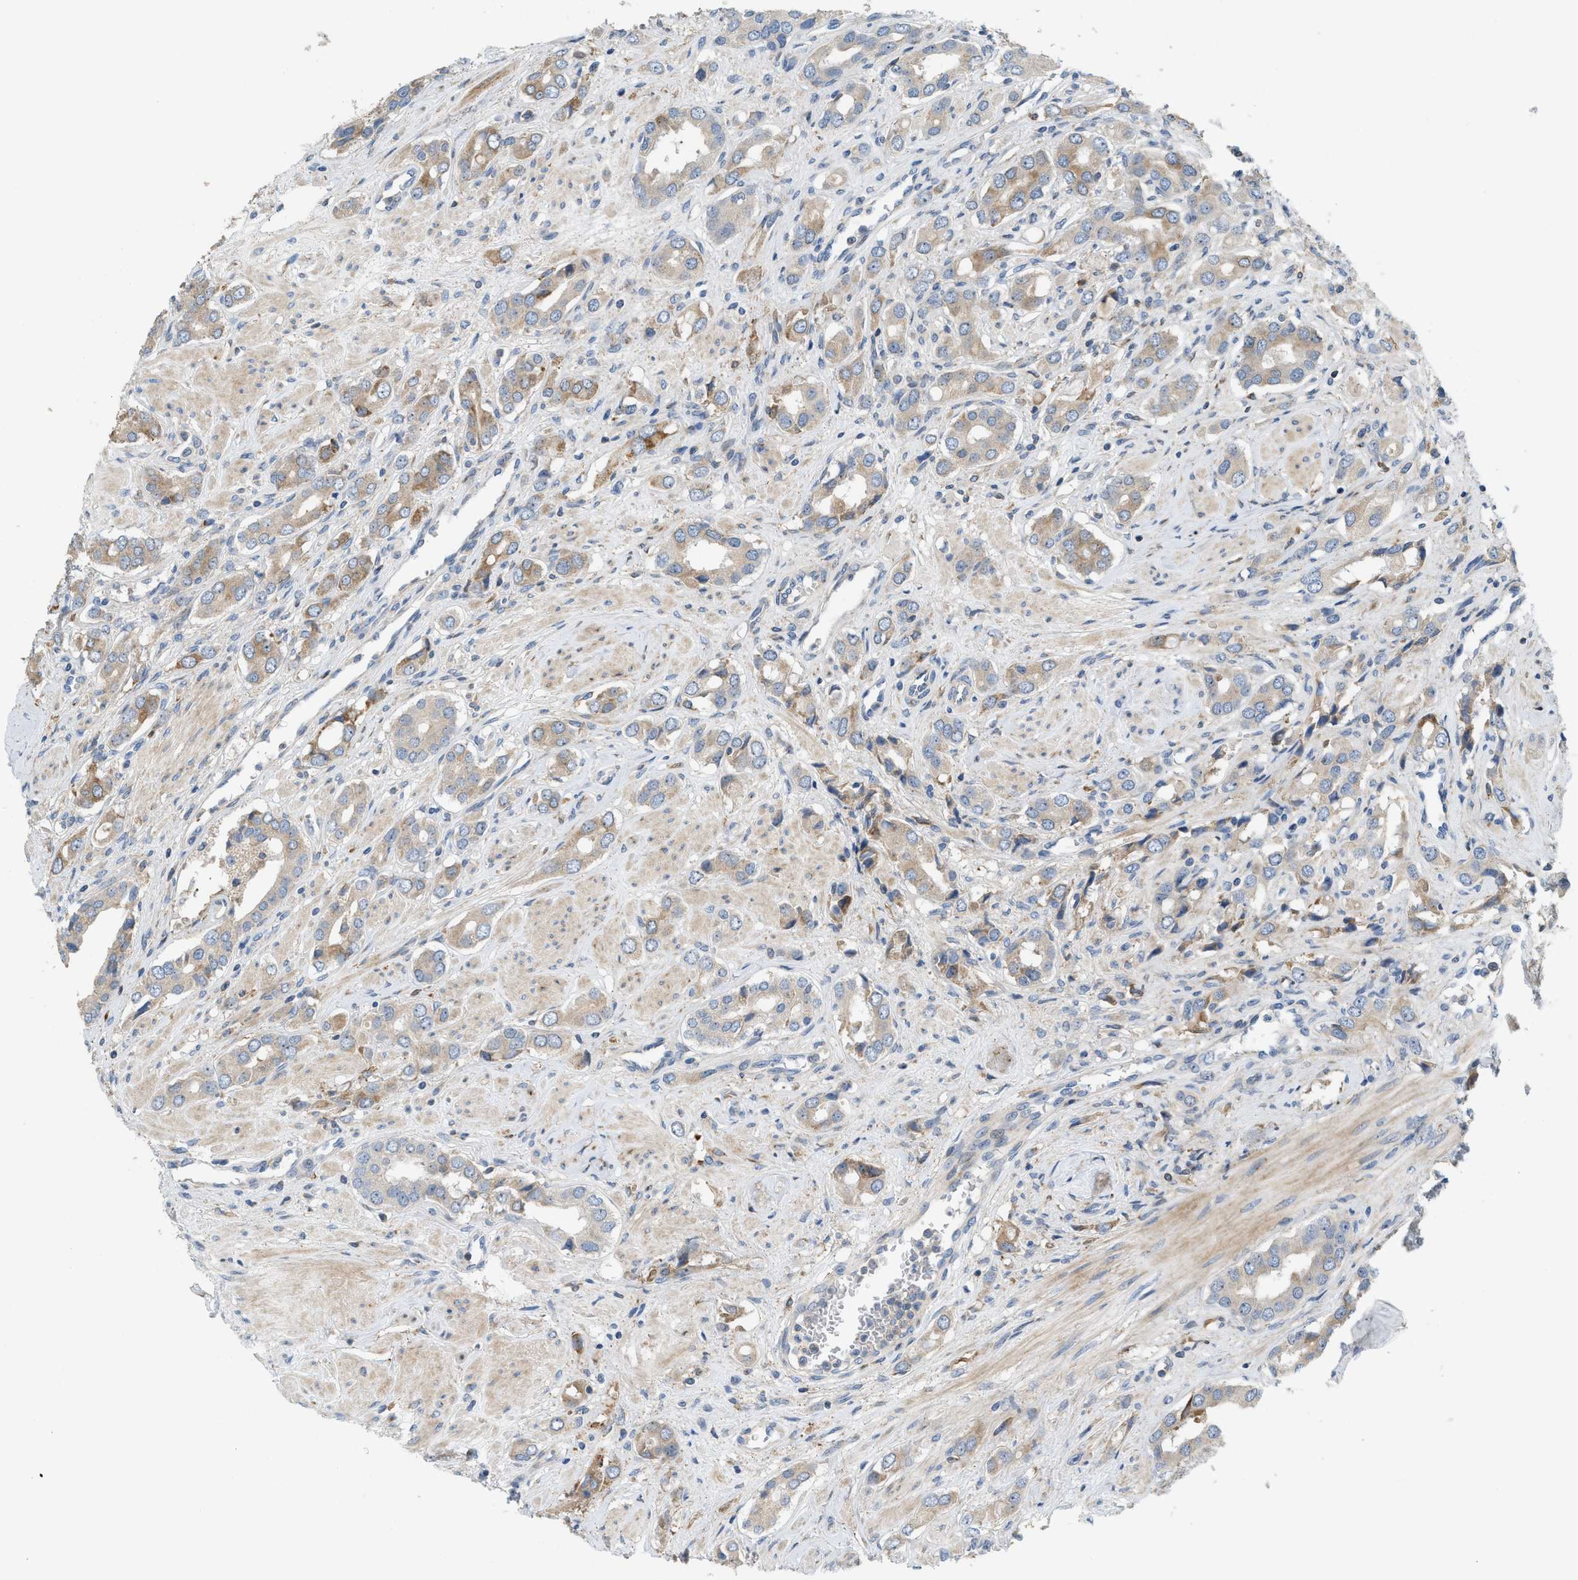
{"staining": {"intensity": "weak", "quantity": ">75%", "location": "cytoplasmic/membranous"}, "tissue": "prostate cancer", "cell_type": "Tumor cells", "image_type": "cancer", "snomed": [{"axis": "morphology", "description": "Adenocarcinoma, High grade"}, {"axis": "topography", "description": "Prostate"}], "caption": "Immunohistochemical staining of human prostate cancer (adenocarcinoma (high-grade)) displays low levels of weak cytoplasmic/membranous protein expression in about >75% of tumor cells.", "gene": "DIPK1A", "patient": {"sex": "male", "age": 52}}